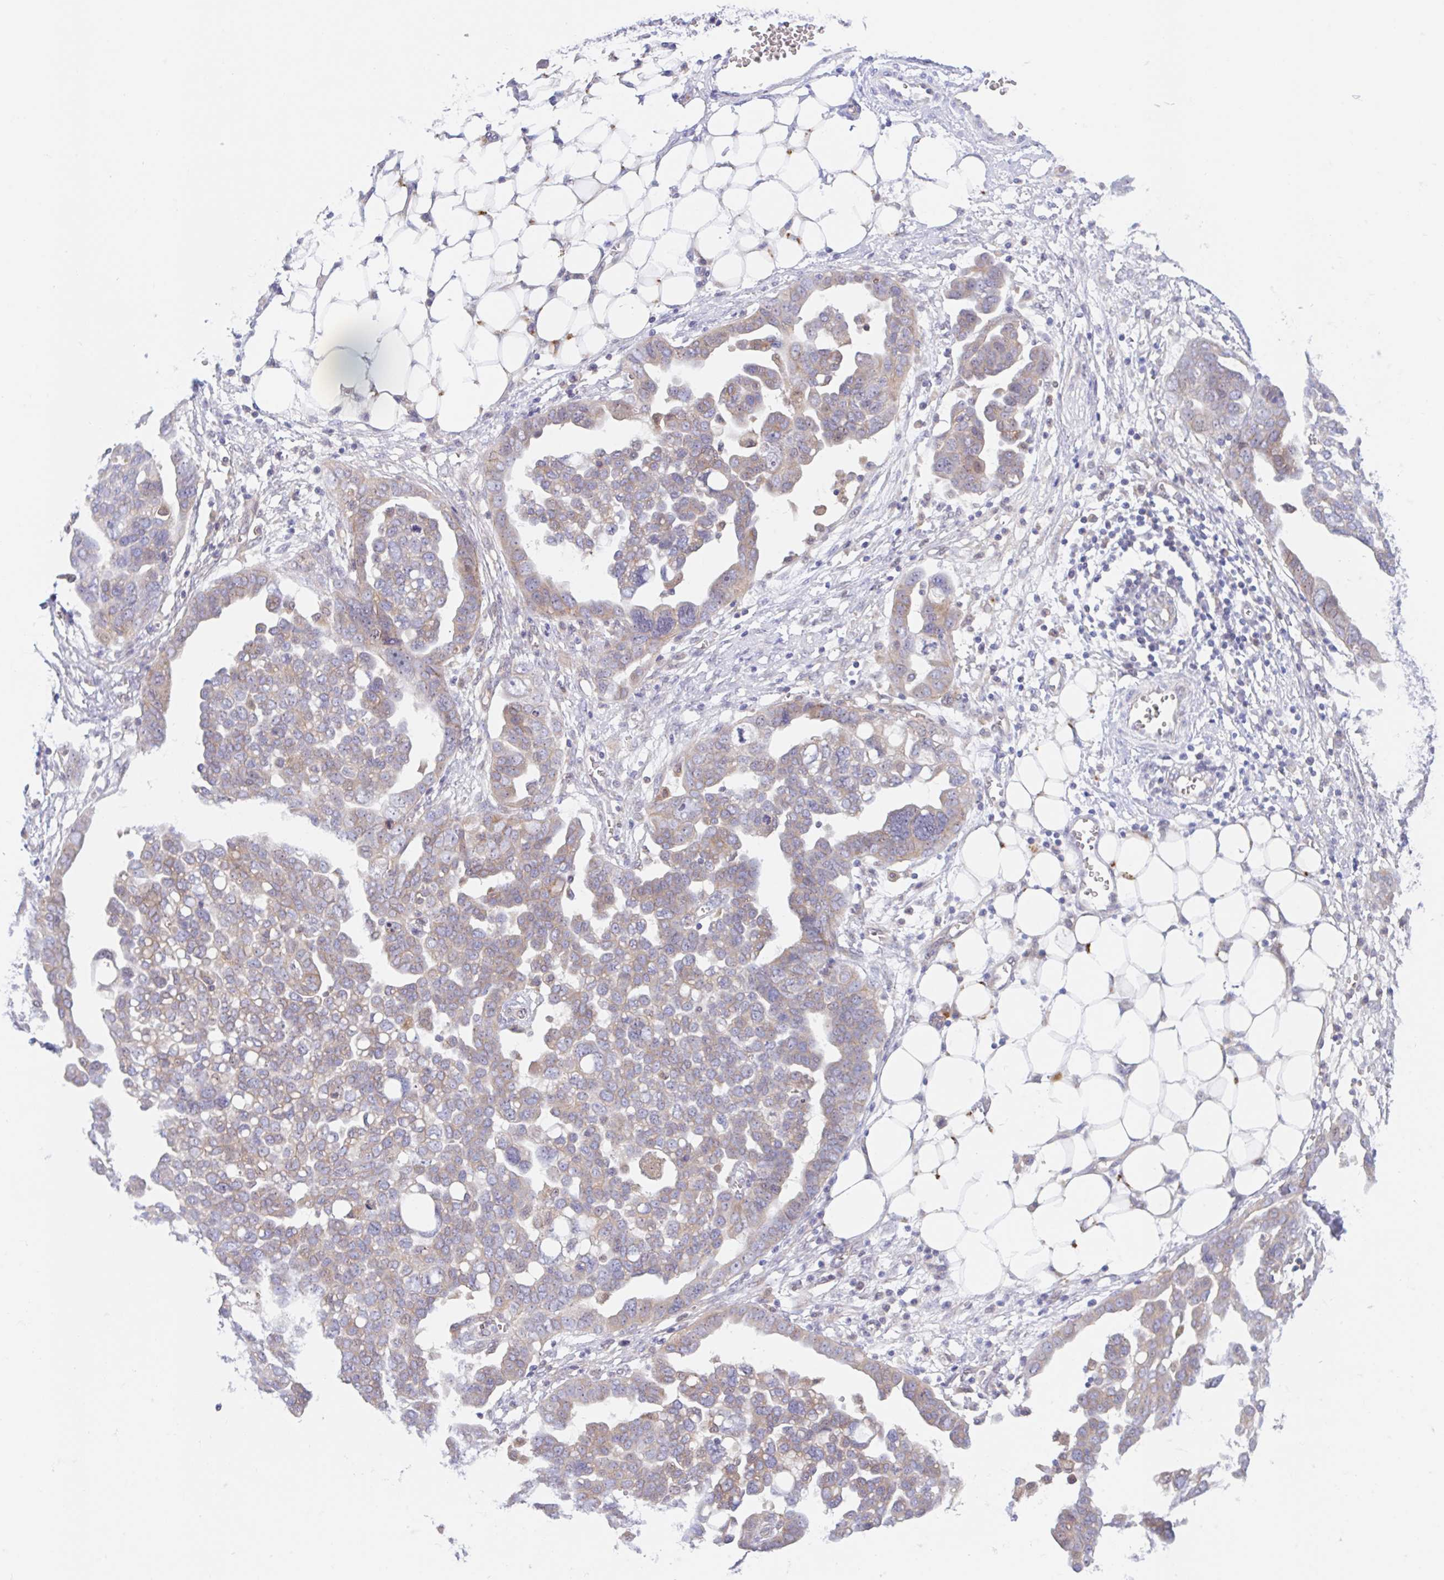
{"staining": {"intensity": "moderate", "quantity": "25%-75%", "location": "cytoplasmic/membranous"}, "tissue": "ovarian cancer", "cell_type": "Tumor cells", "image_type": "cancer", "snomed": [{"axis": "morphology", "description": "Cystadenocarcinoma, serous, NOS"}, {"axis": "topography", "description": "Ovary"}], "caption": "A histopathology image showing moderate cytoplasmic/membranous positivity in approximately 25%-75% of tumor cells in ovarian serous cystadenocarcinoma, as visualized by brown immunohistochemical staining.", "gene": "TMEM86A", "patient": {"sex": "female", "age": 59}}